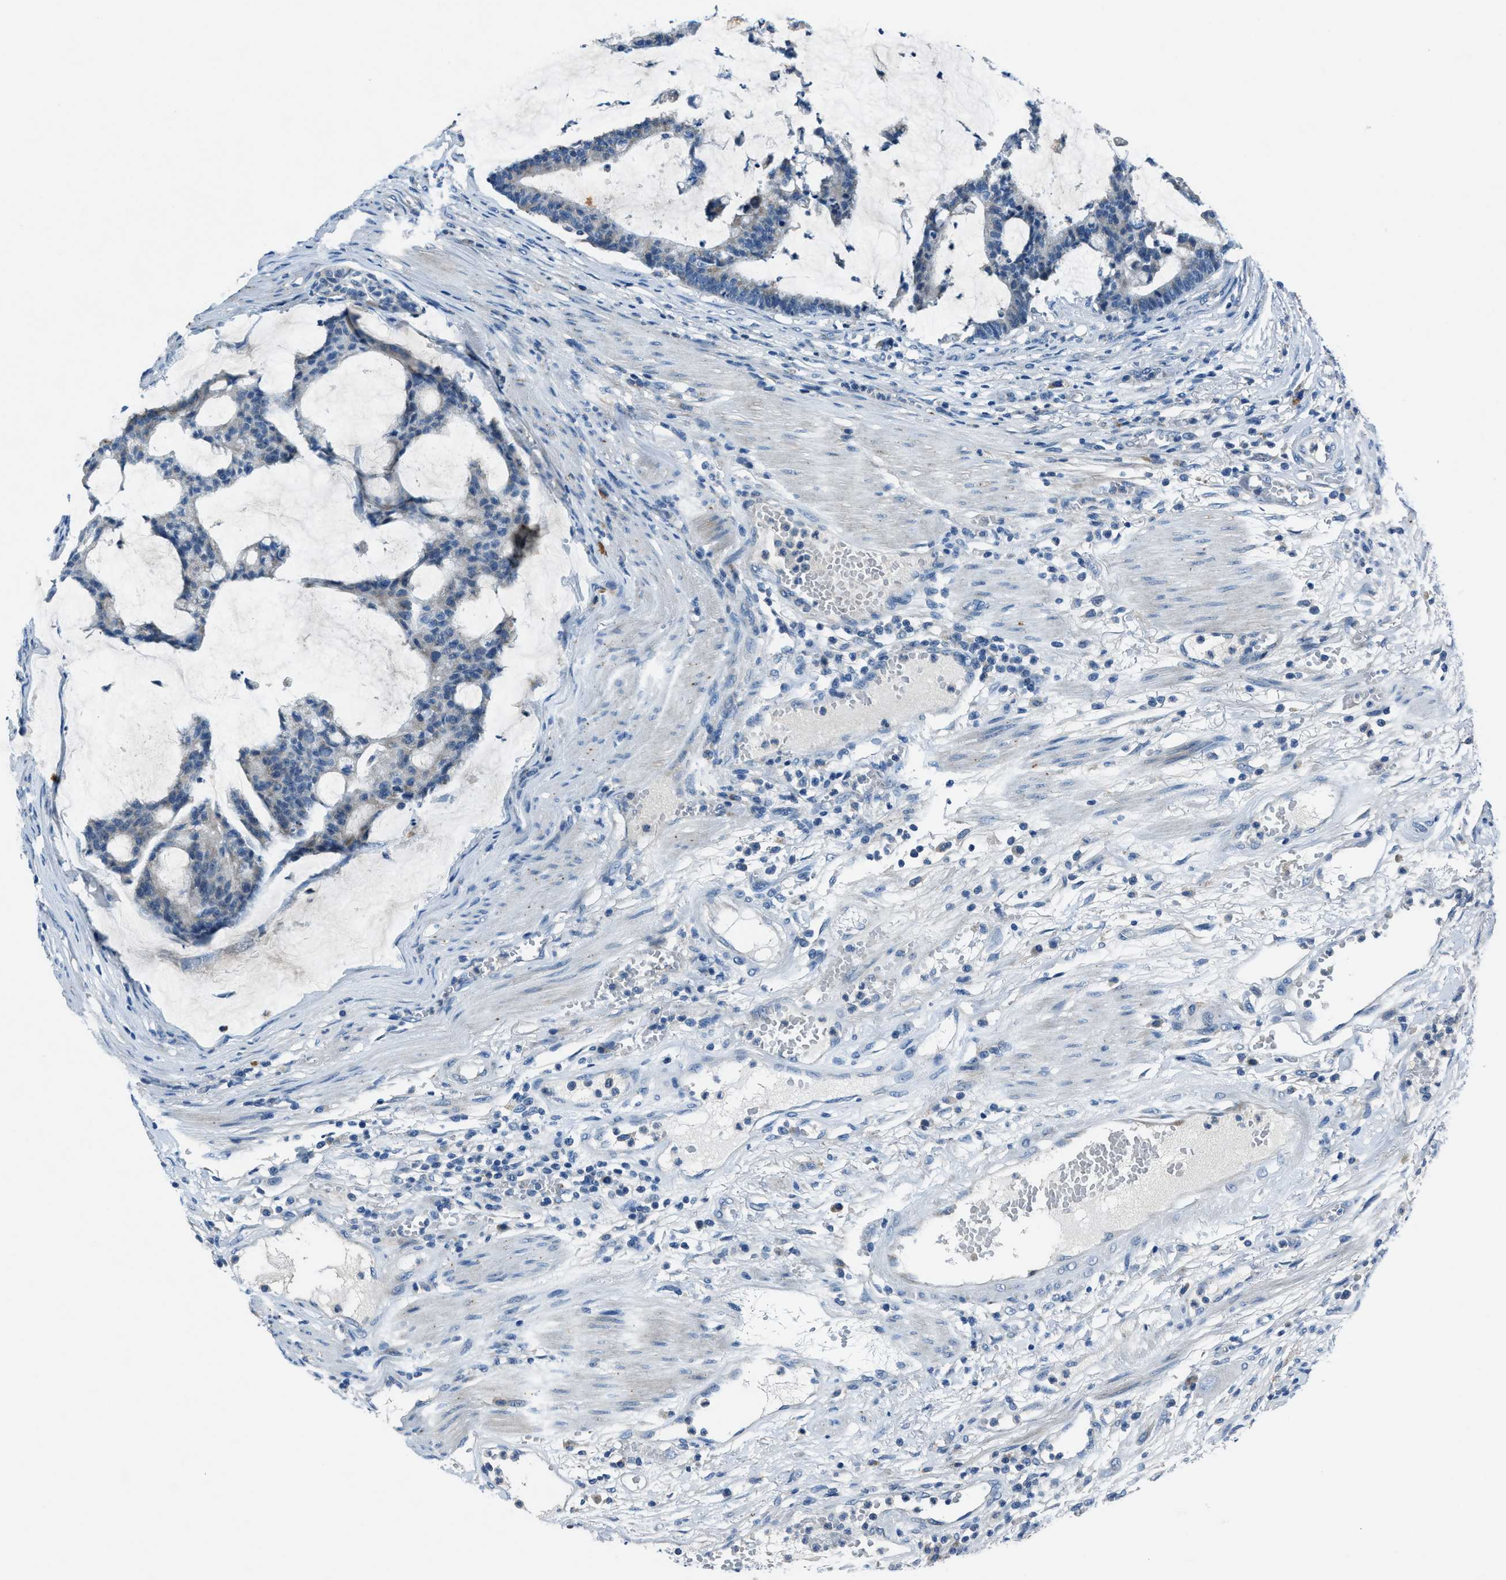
{"staining": {"intensity": "negative", "quantity": "none", "location": "none"}, "tissue": "colorectal cancer", "cell_type": "Tumor cells", "image_type": "cancer", "snomed": [{"axis": "morphology", "description": "Adenocarcinoma, NOS"}, {"axis": "topography", "description": "Colon"}], "caption": "Tumor cells show no significant protein positivity in colorectal cancer.", "gene": "ADAM2", "patient": {"sex": "female", "age": 84}}